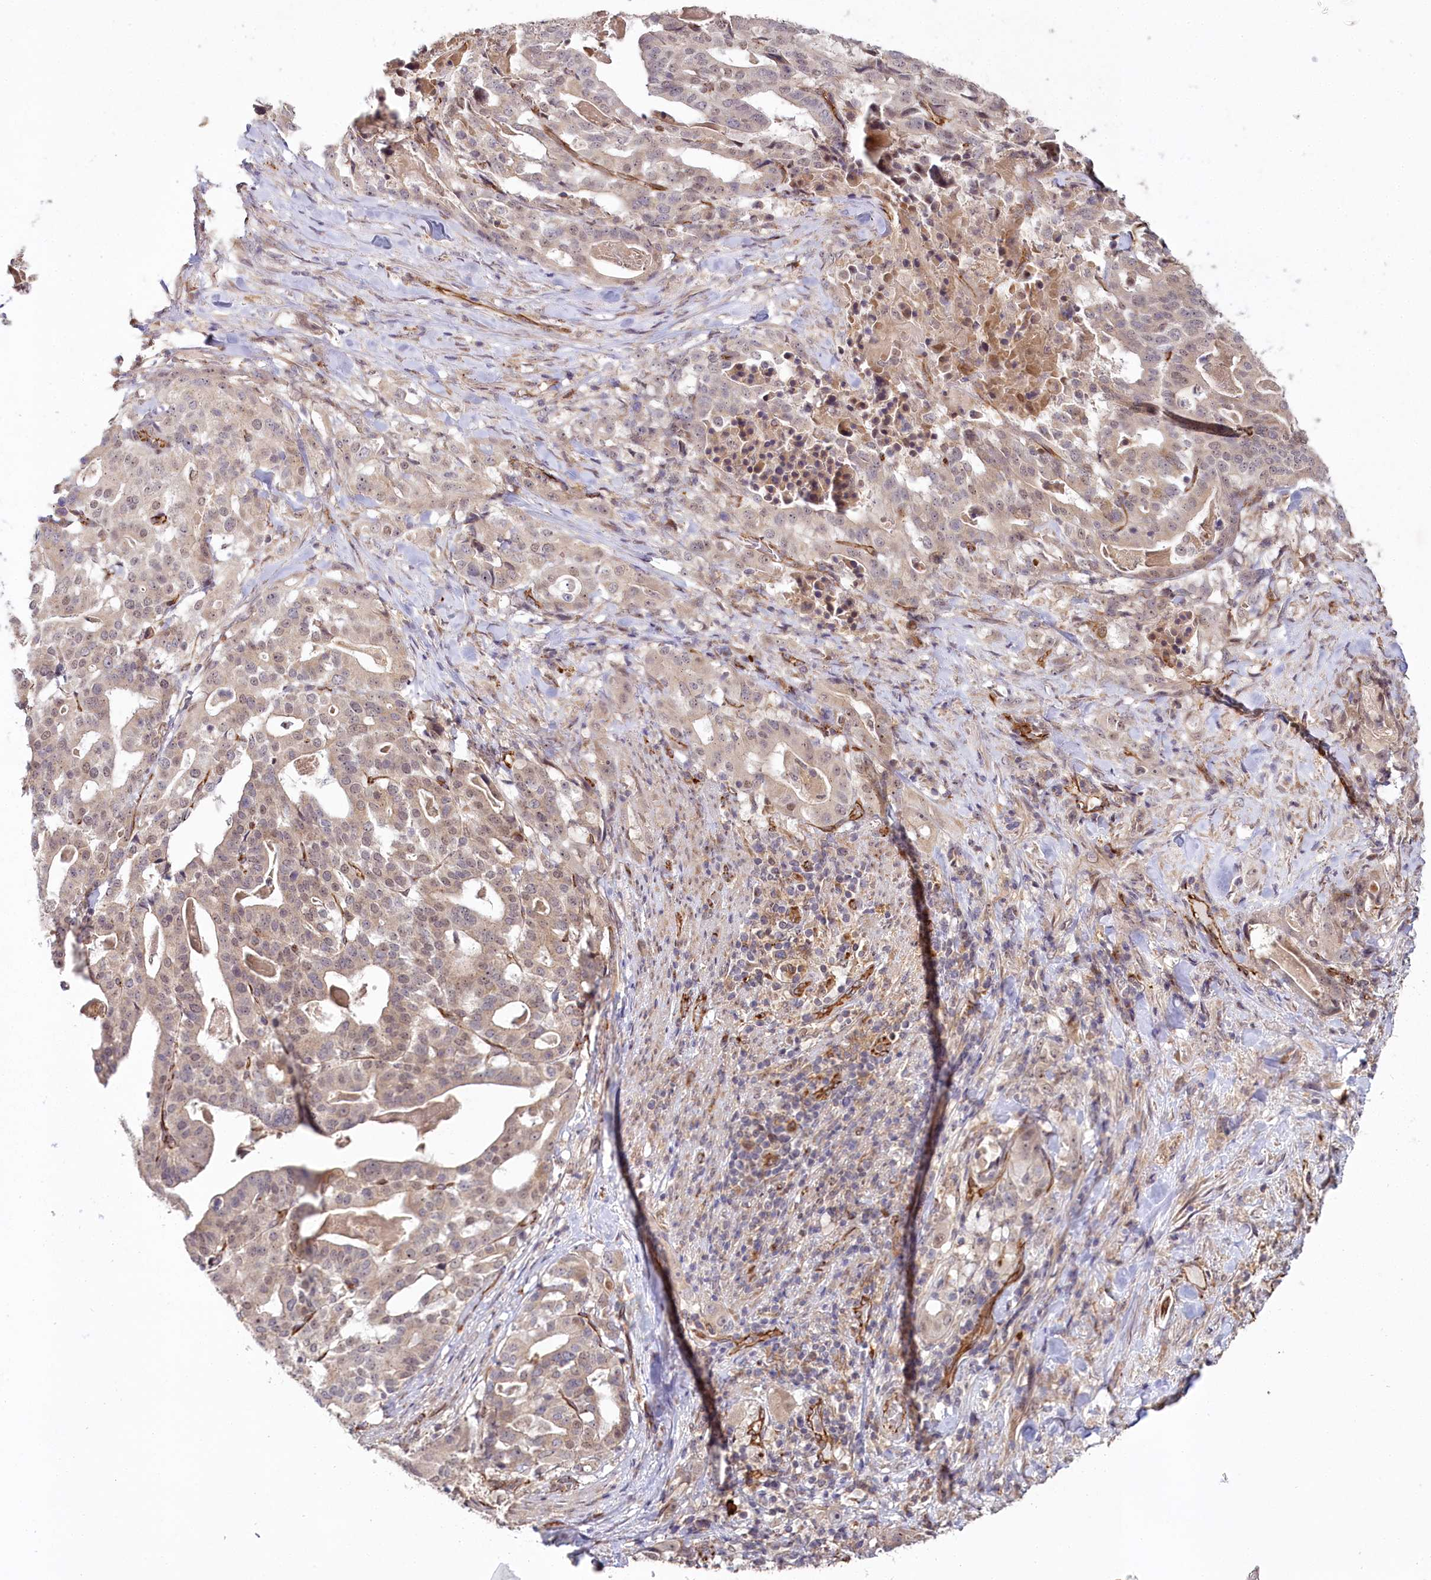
{"staining": {"intensity": "weak", "quantity": "25%-75%", "location": "cytoplasmic/membranous,nuclear"}, "tissue": "stomach cancer", "cell_type": "Tumor cells", "image_type": "cancer", "snomed": [{"axis": "morphology", "description": "Adenocarcinoma, NOS"}, {"axis": "topography", "description": "Stomach"}], "caption": "An immunohistochemistry photomicrograph of tumor tissue is shown. Protein staining in brown labels weak cytoplasmic/membranous and nuclear positivity in stomach adenocarcinoma within tumor cells.", "gene": "ALKBH8", "patient": {"sex": "male", "age": 48}}